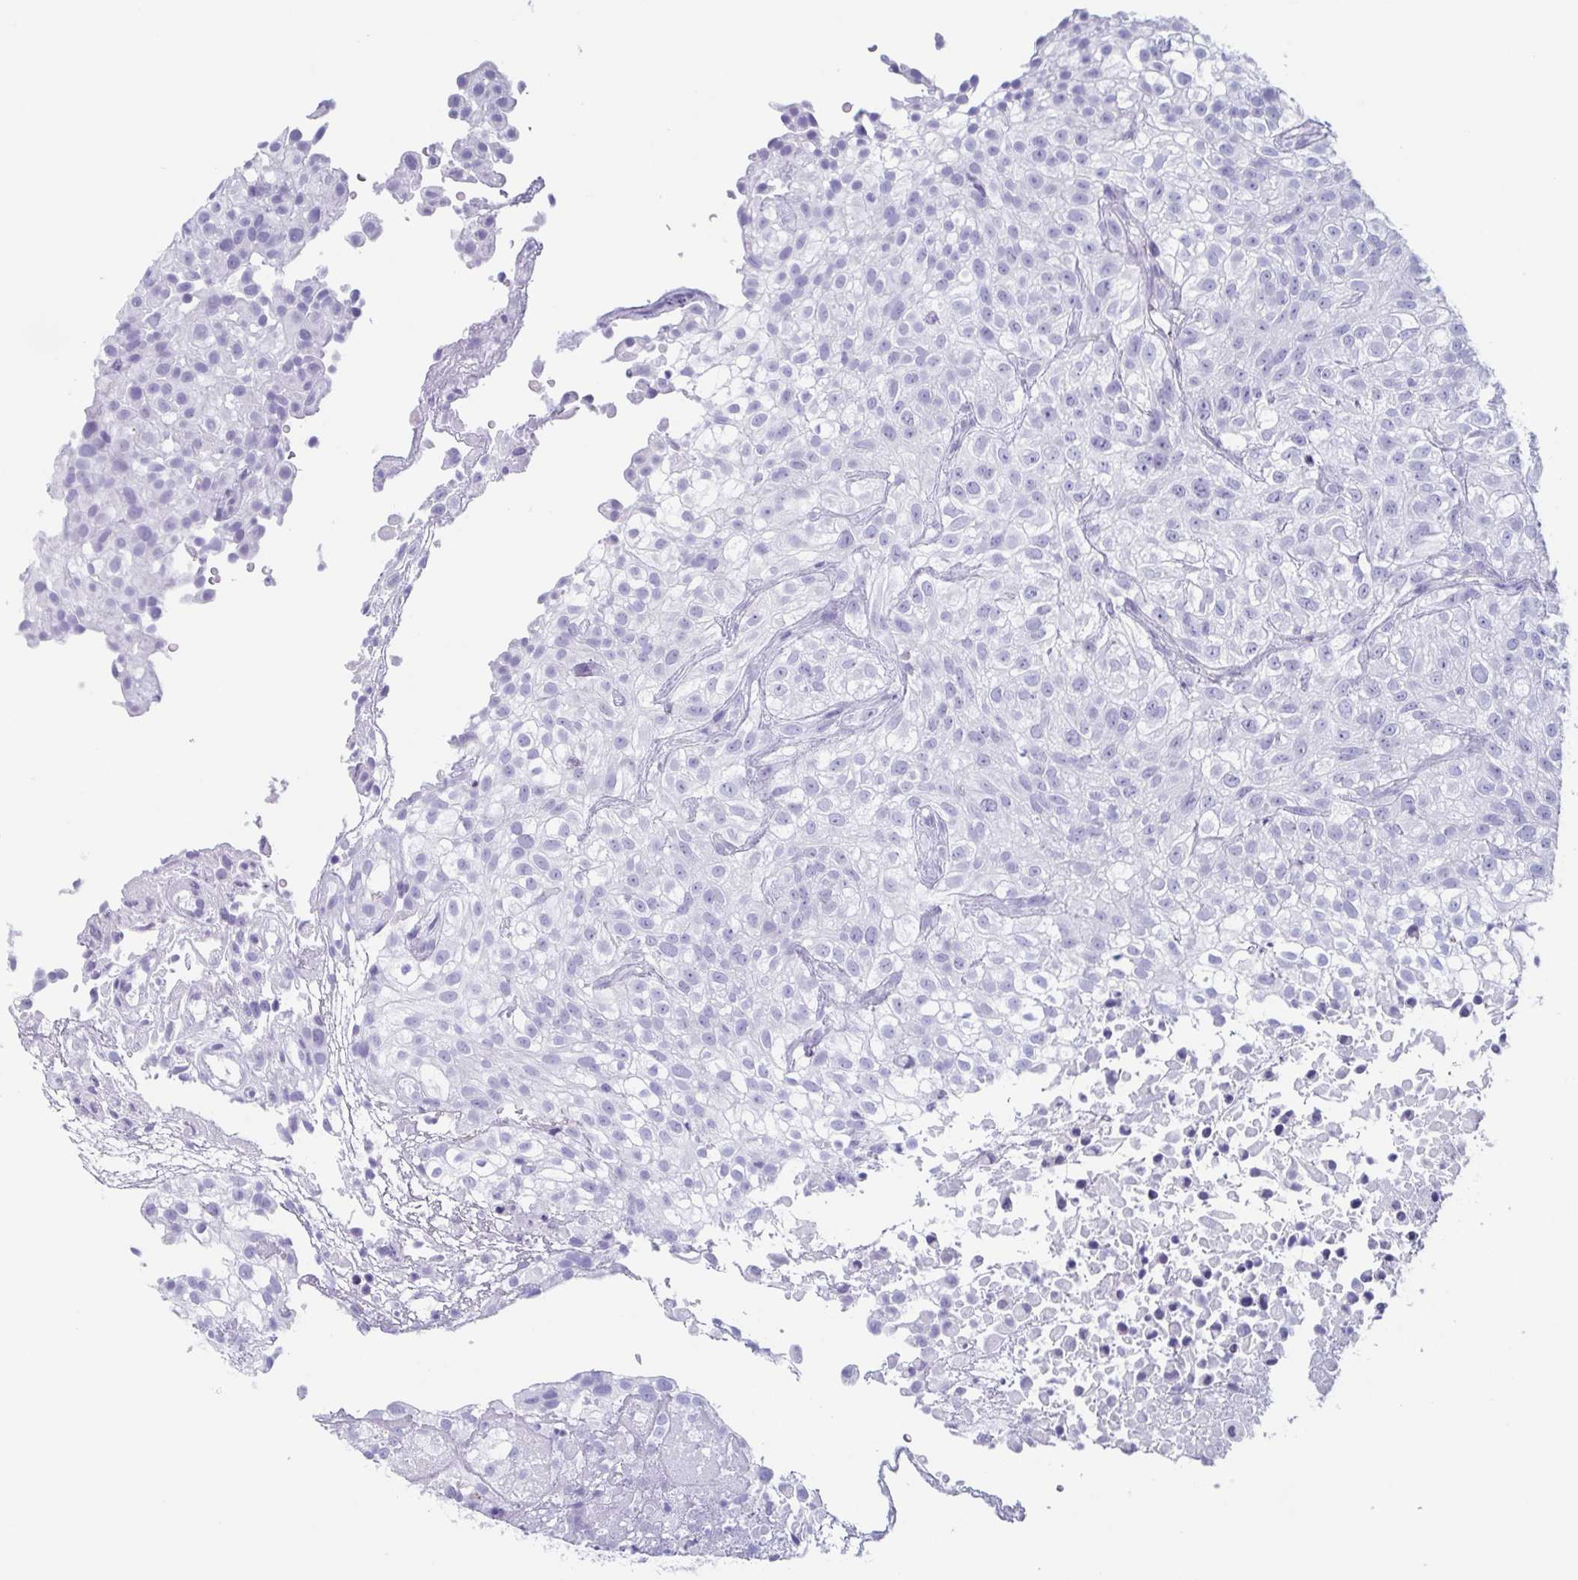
{"staining": {"intensity": "negative", "quantity": "none", "location": "none"}, "tissue": "urothelial cancer", "cell_type": "Tumor cells", "image_type": "cancer", "snomed": [{"axis": "morphology", "description": "Urothelial carcinoma, High grade"}, {"axis": "topography", "description": "Urinary bladder"}], "caption": "Tumor cells are negative for protein expression in human urothelial cancer.", "gene": "LYRM2", "patient": {"sex": "male", "age": 56}}